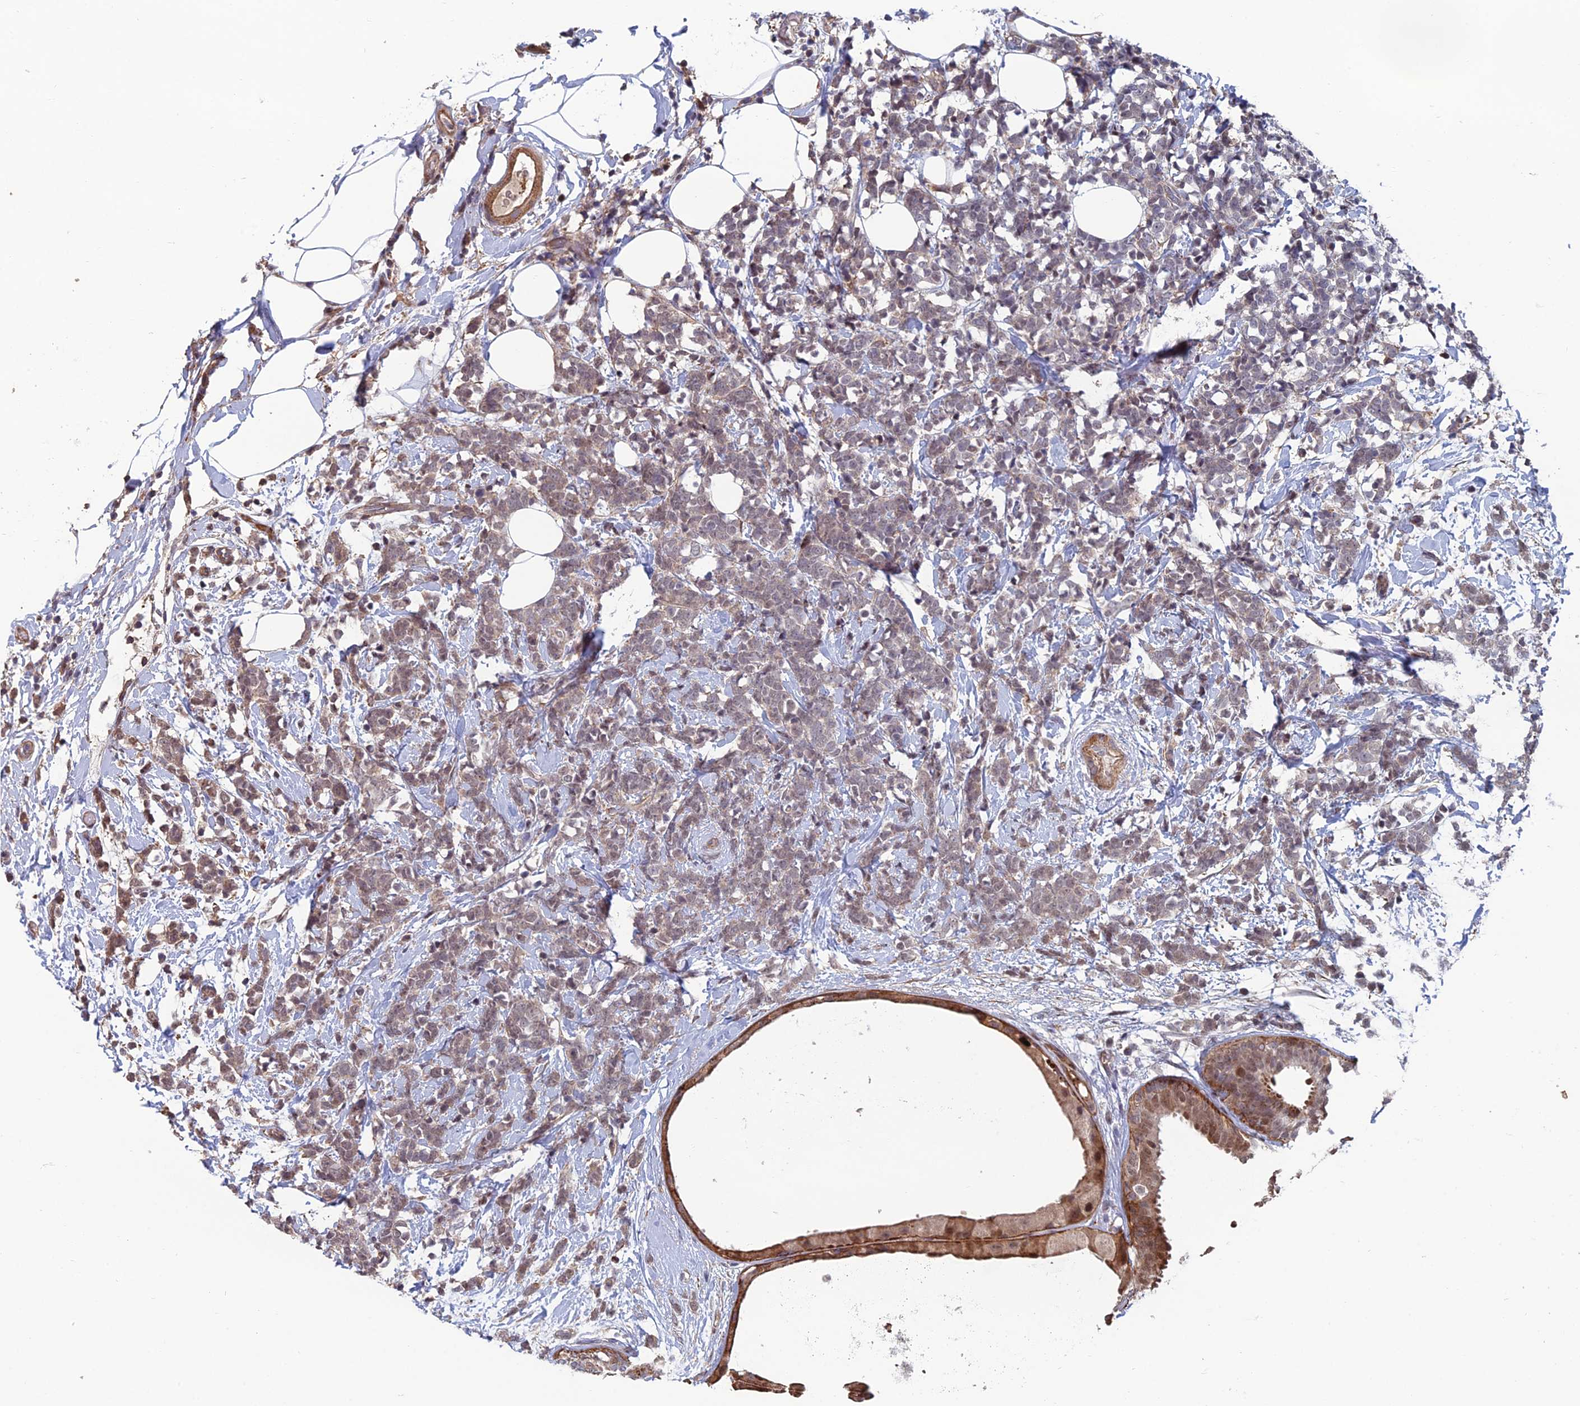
{"staining": {"intensity": "weak", "quantity": ">75%", "location": "cytoplasmic/membranous"}, "tissue": "breast cancer", "cell_type": "Tumor cells", "image_type": "cancer", "snomed": [{"axis": "morphology", "description": "Lobular carcinoma"}, {"axis": "topography", "description": "Breast"}], "caption": "Human breast cancer (lobular carcinoma) stained for a protein (brown) demonstrates weak cytoplasmic/membranous positive positivity in approximately >75% of tumor cells.", "gene": "CCDC183", "patient": {"sex": "female", "age": 58}}